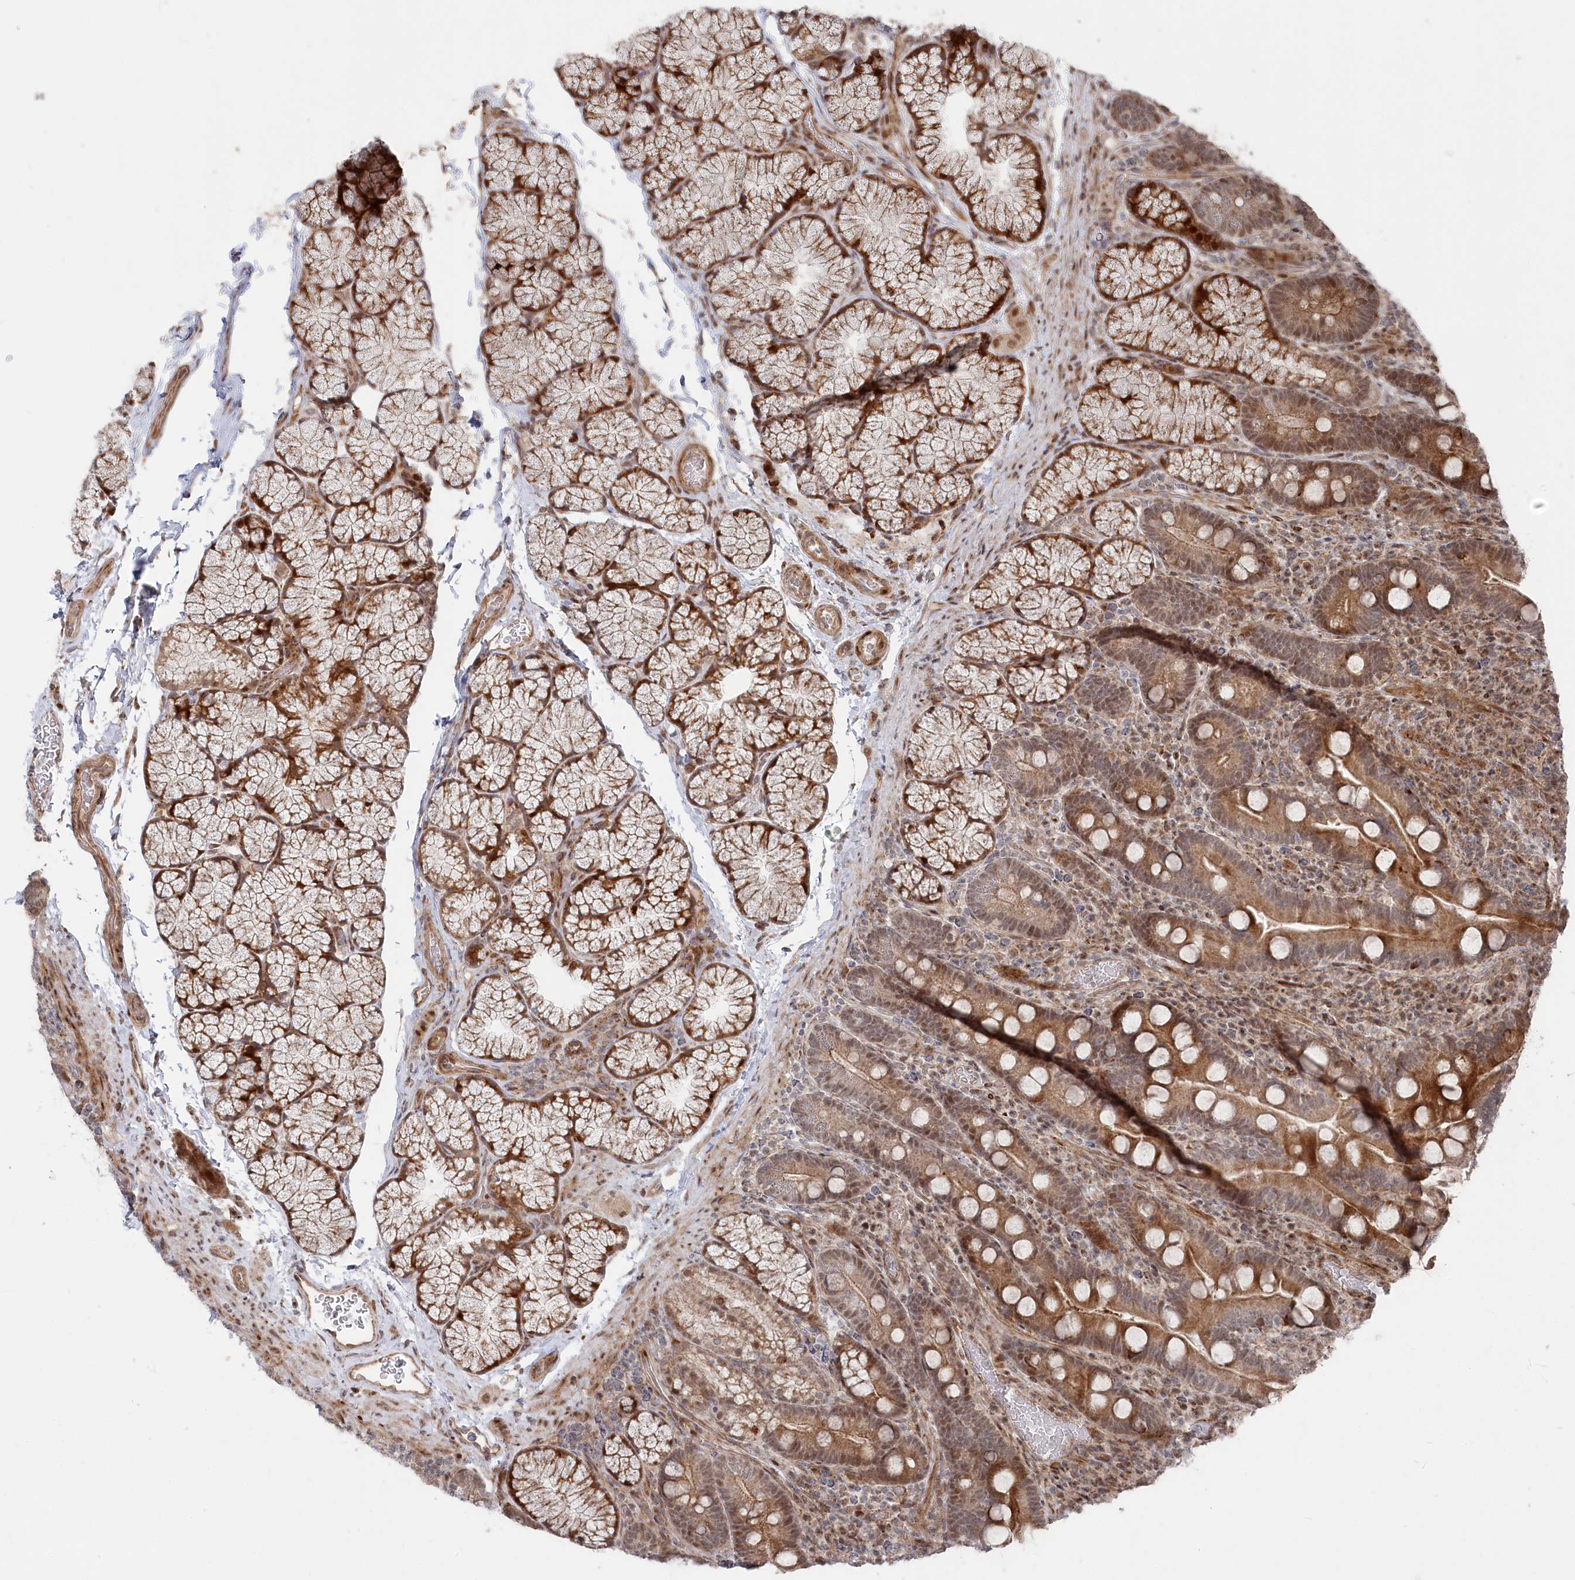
{"staining": {"intensity": "moderate", "quantity": ">75%", "location": "cytoplasmic/membranous,nuclear"}, "tissue": "duodenum", "cell_type": "Glandular cells", "image_type": "normal", "snomed": [{"axis": "morphology", "description": "Normal tissue, NOS"}, {"axis": "topography", "description": "Duodenum"}], "caption": "Protein expression analysis of benign human duodenum reveals moderate cytoplasmic/membranous,nuclear positivity in approximately >75% of glandular cells.", "gene": "POLR3A", "patient": {"sex": "male", "age": 35}}